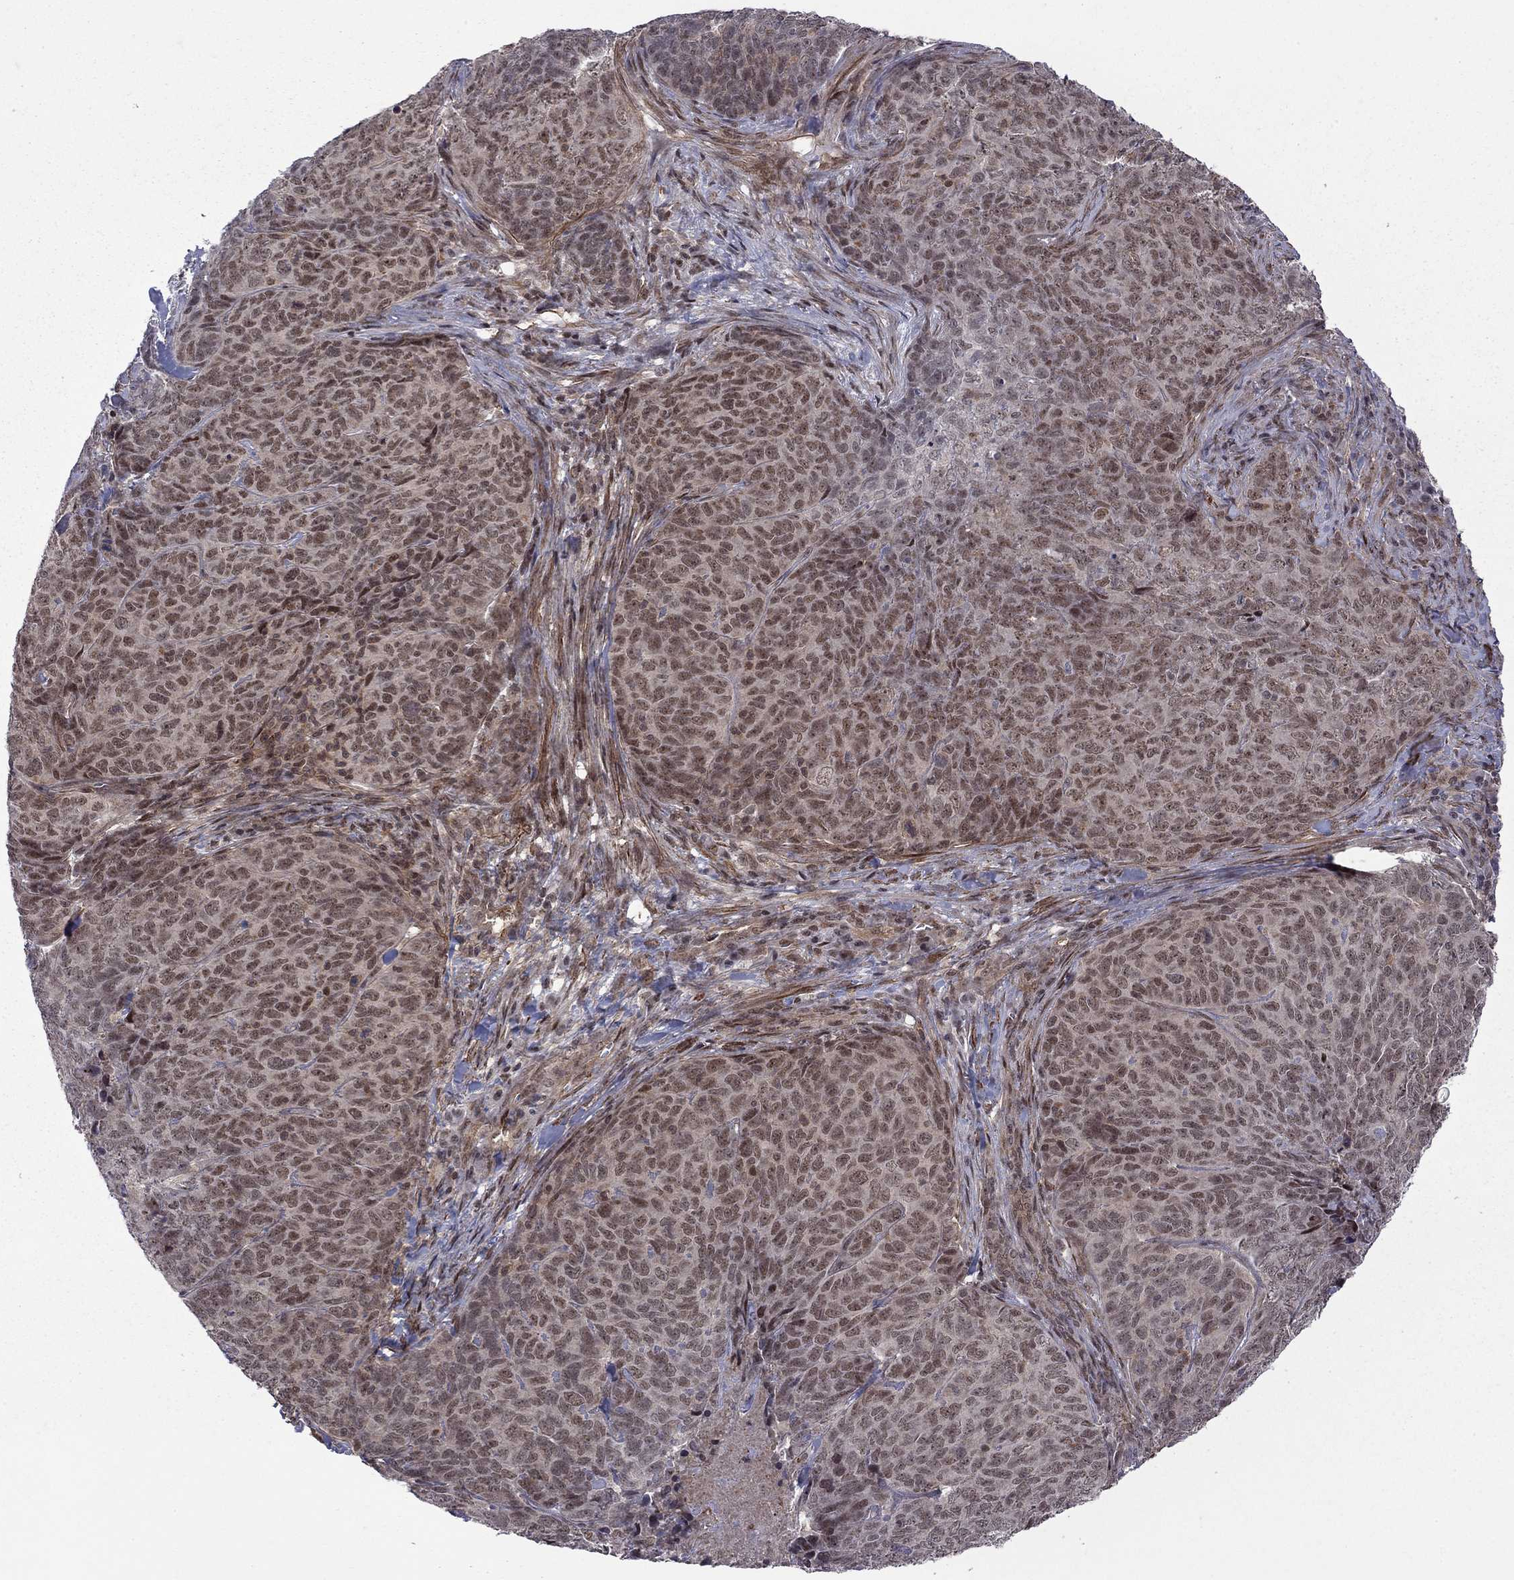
{"staining": {"intensity": "moderate", "quantity": ">75%", "location": "nuclear"}, "tissue": "skin cancer", "cell_type": "Tumor cells", "image_type": "cancer", "snomed": [{"axis": "morphology", "description": "Squamous cell carcinoma, NOS"}, {"axis": "topography", "description": "Skin"}, {"axis": "topography", "description": "Anal"}], "caption": "The immunohistochemical stain labels moderate nuclear expression in tumor cells of skin squamous cell carcinoma tissue.", "gene": "BRF1", "patient": {"sex": "female", "age": 51}}